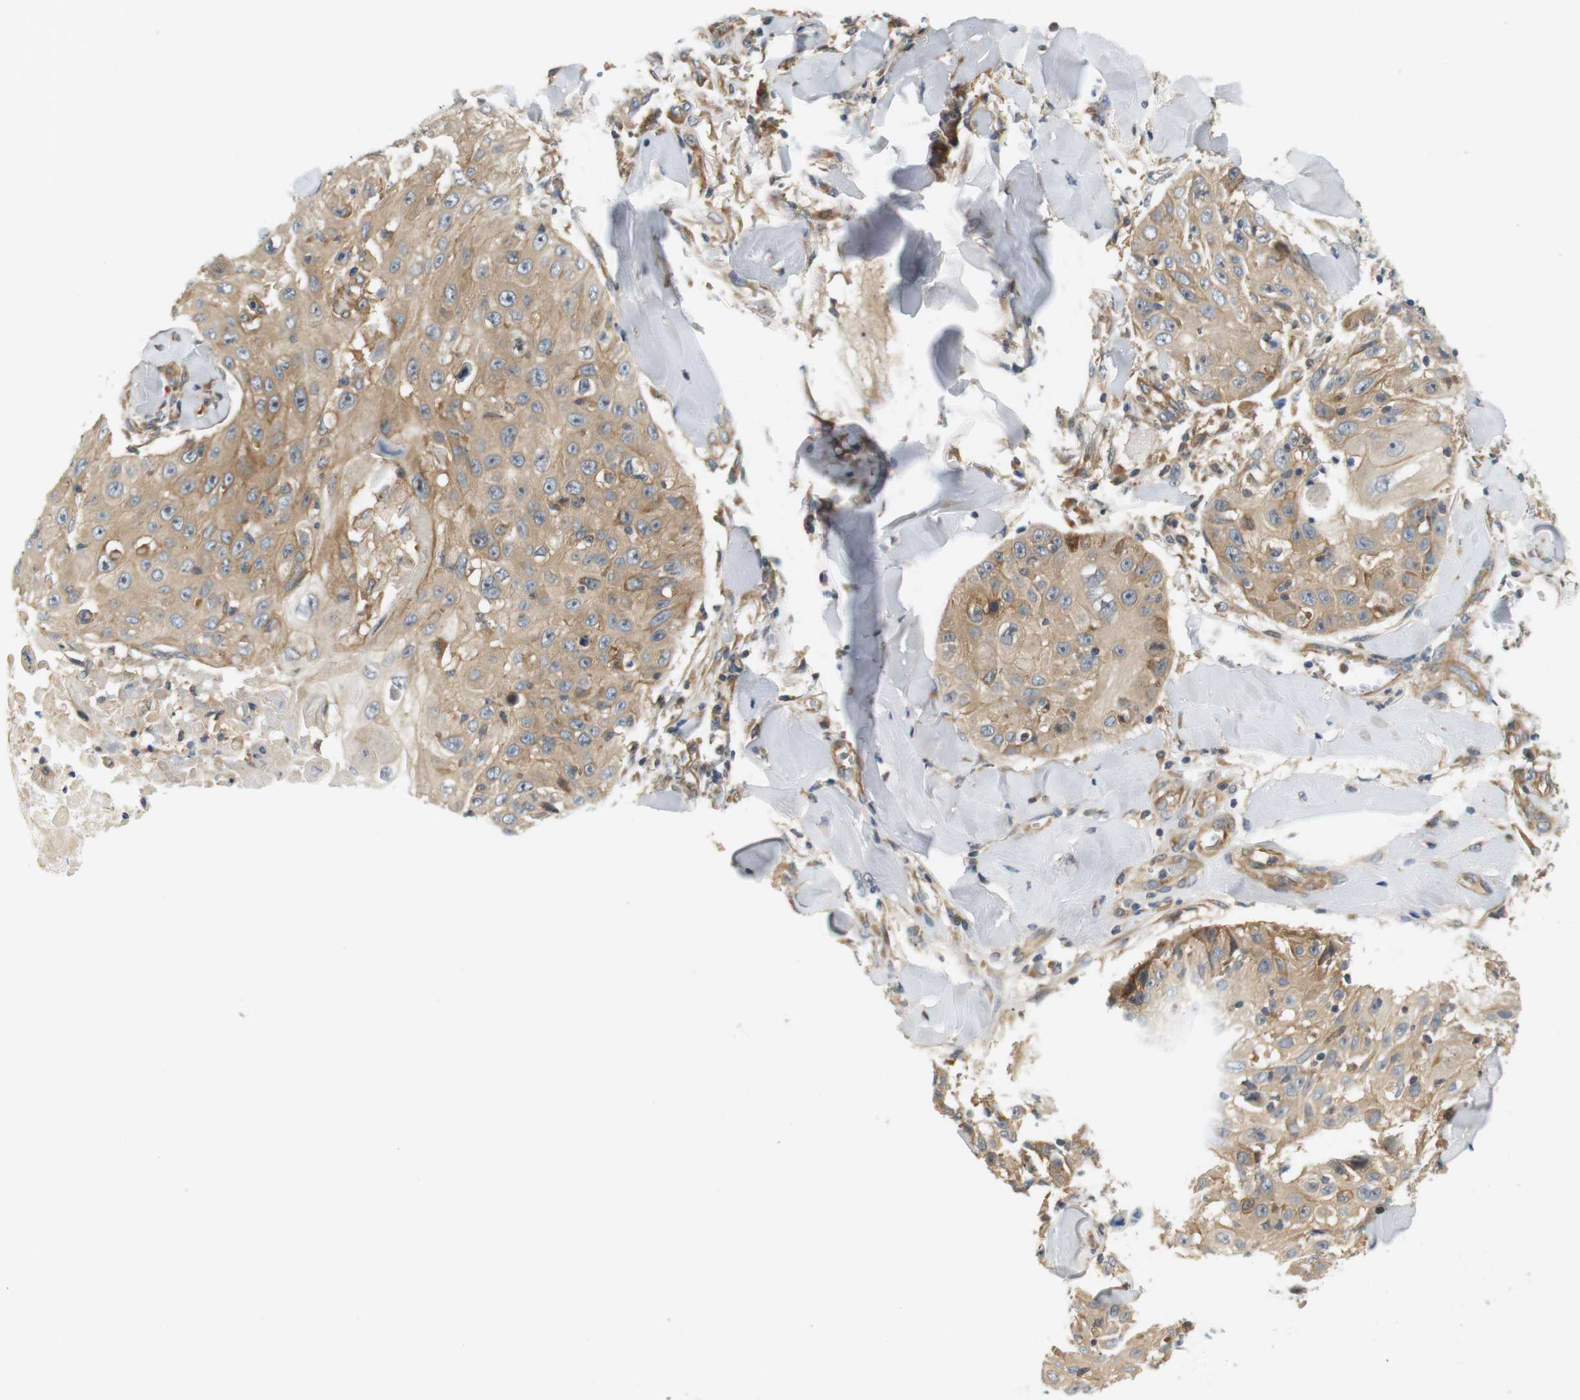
{"staining": {"intensity": "moderate", "quantity": ">75%", "location": "cytoplasmic/membranous"}, "tissue": "skin cancer", "cell_type": "Tumor cells", "image_type": "cancer", "snomed": [{"axis": "morphology", "description": "Squamous cell carcinoma, NOS"}, {"axis": "topography", "description": "Skin"}], "caption": "An image showing moderate cytoplasmic/membranous positivity in approximately >75% of tumor cells in skin cancer, as visualized by brown immunohistochemical staining.", "gene": "SH3GLB1", "patient": {"sex": "male", "age": 86}}